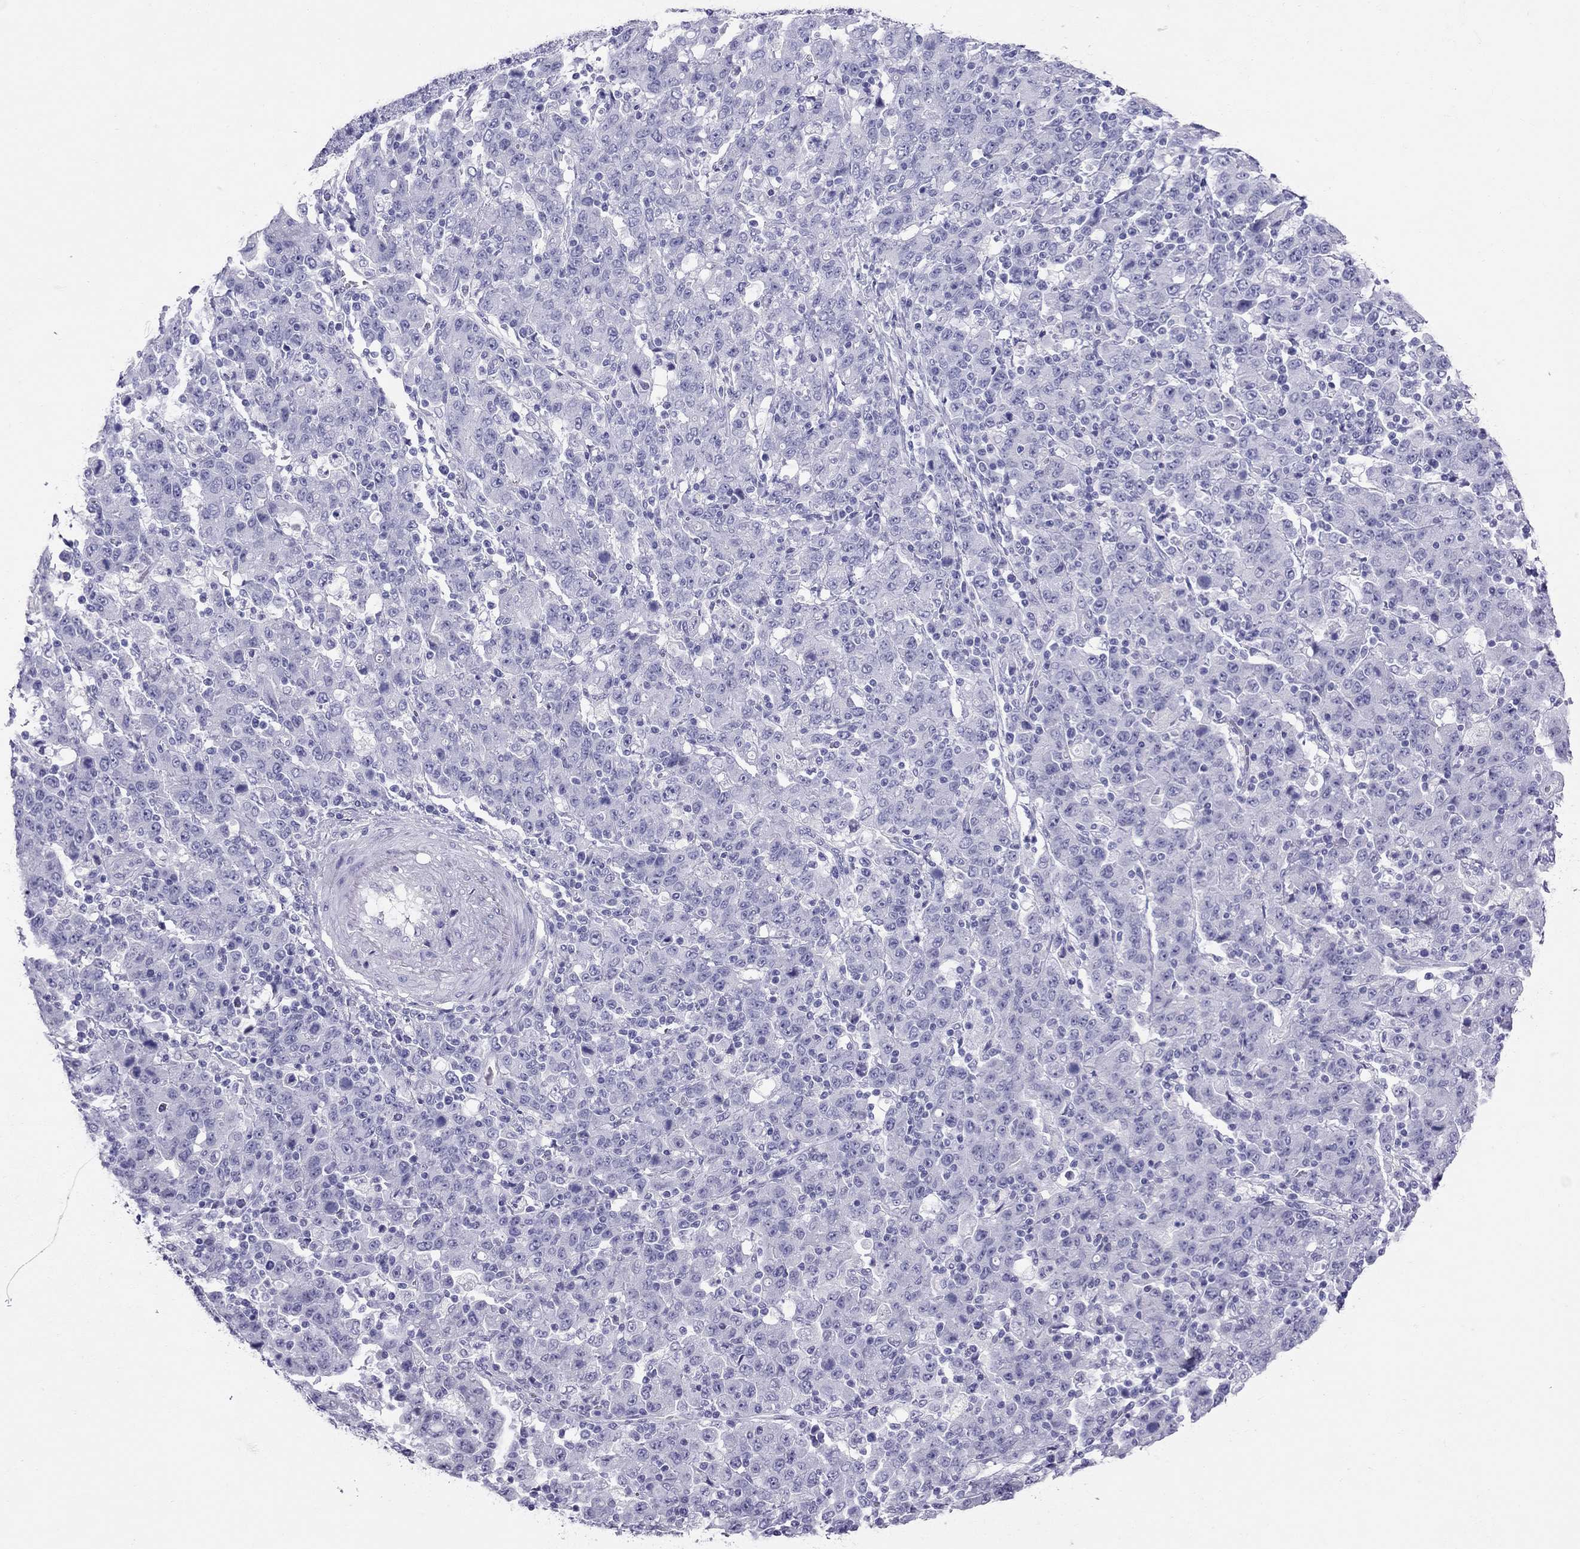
{"staining": {"intensity": "negative", "quantity": "none", "location": "none"}, "tissue": "stomach cancer", "cell_type": "Tumor cells", "image_type": "cancer", "snomed": [{"axis": "morphology", "description": "Adenocarcinoma, NOS"}, {"axis": "topography", "description": "Stomach, upper"}], "caption": "The image reveals no staining of tumor cells in stomach cancer (adenocarcinoma). (Stains: DAB (3,3'-diaminobenzidine) IHC with hematoxylin counter stain, Microscopy: brightfield microscopy at high magnification).", "gene": "PSMB11", "patient": {"sex": "male", "age": 69}}